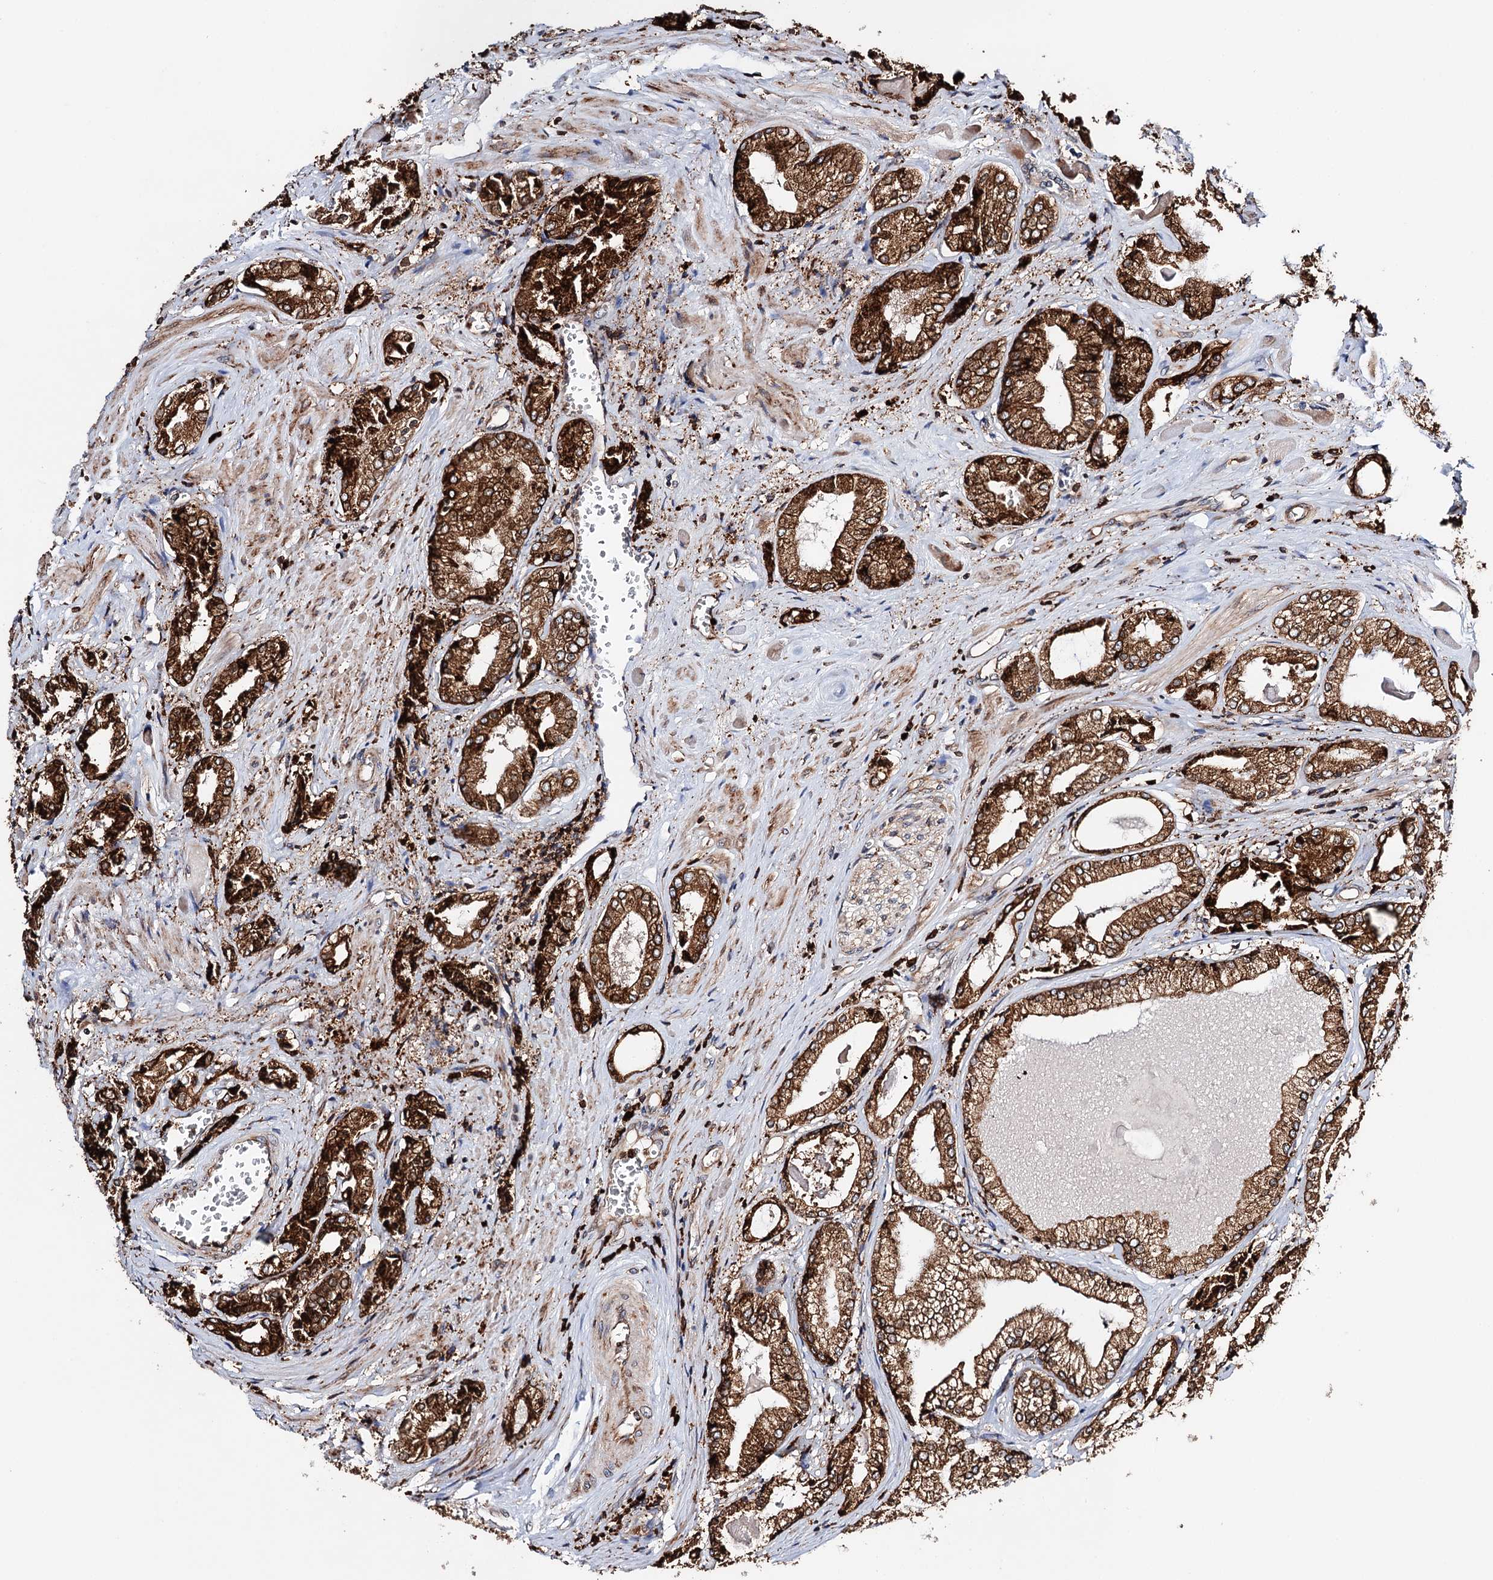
{"staining": {"intensity": "strong", "quantity": ">75%", "location": "cytoplasmic/membranous"}, "tissue": "prostate cancer", "cell_type": "Tumor cells", "image_type": "cancer", "snomed": [{"axis": "morphology", "description": "Adenocarcinoma, Low grade"}, {"axis": "topography", "description": "Prostate"}], "caption": "Prostate cancer (adenocarcinoma (low-grade)) stained for a protein shows strong cytoplasmic/membranous positivity in tumor cells. Ihc stains the protein of interest in brown and the nuclei are stained blue.", "gene": "ERP29", "patient": {"sex": "male", "age": 60}}